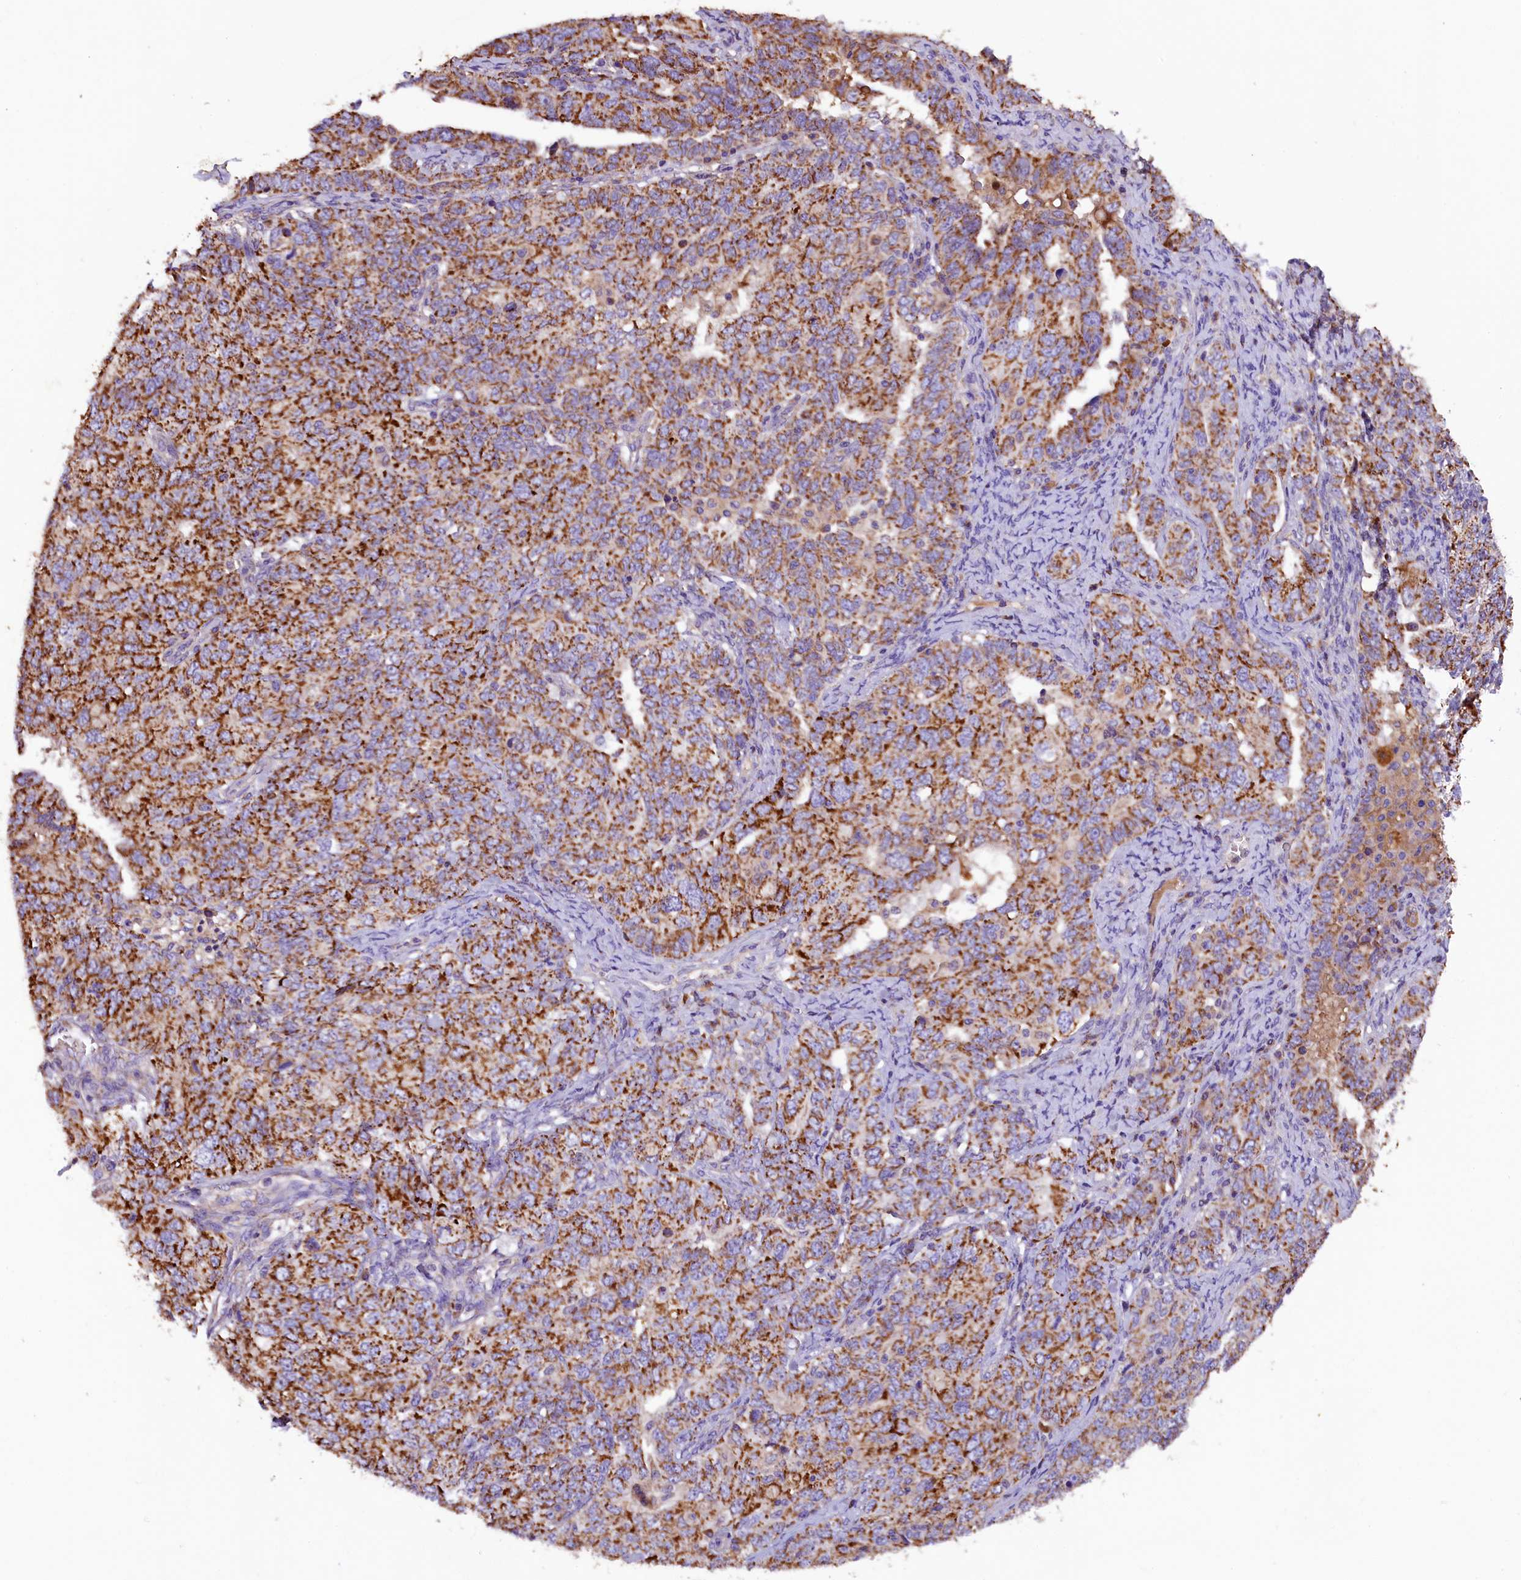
{"staining": {"intensity": "strong", "quantity": ">75%", "location": "cytoplasmic/membranous"}, "tissue": "ovarian cancer", "cell_type": "Tumor cells", "image_type": "cancer", "snomed": [{"axis": "morphology", "description": "Carcinoma, endometroid"}, {"axis": "topography", "description": "Ovary"}], "caption": "Brown immunohistochemical staining in human ovarian cancer displays strong cytoplasmic/membranous staining in about >75% of tumor cells.", "gene": "SIX5", "patient": {"sex": "female", "age": 62}}